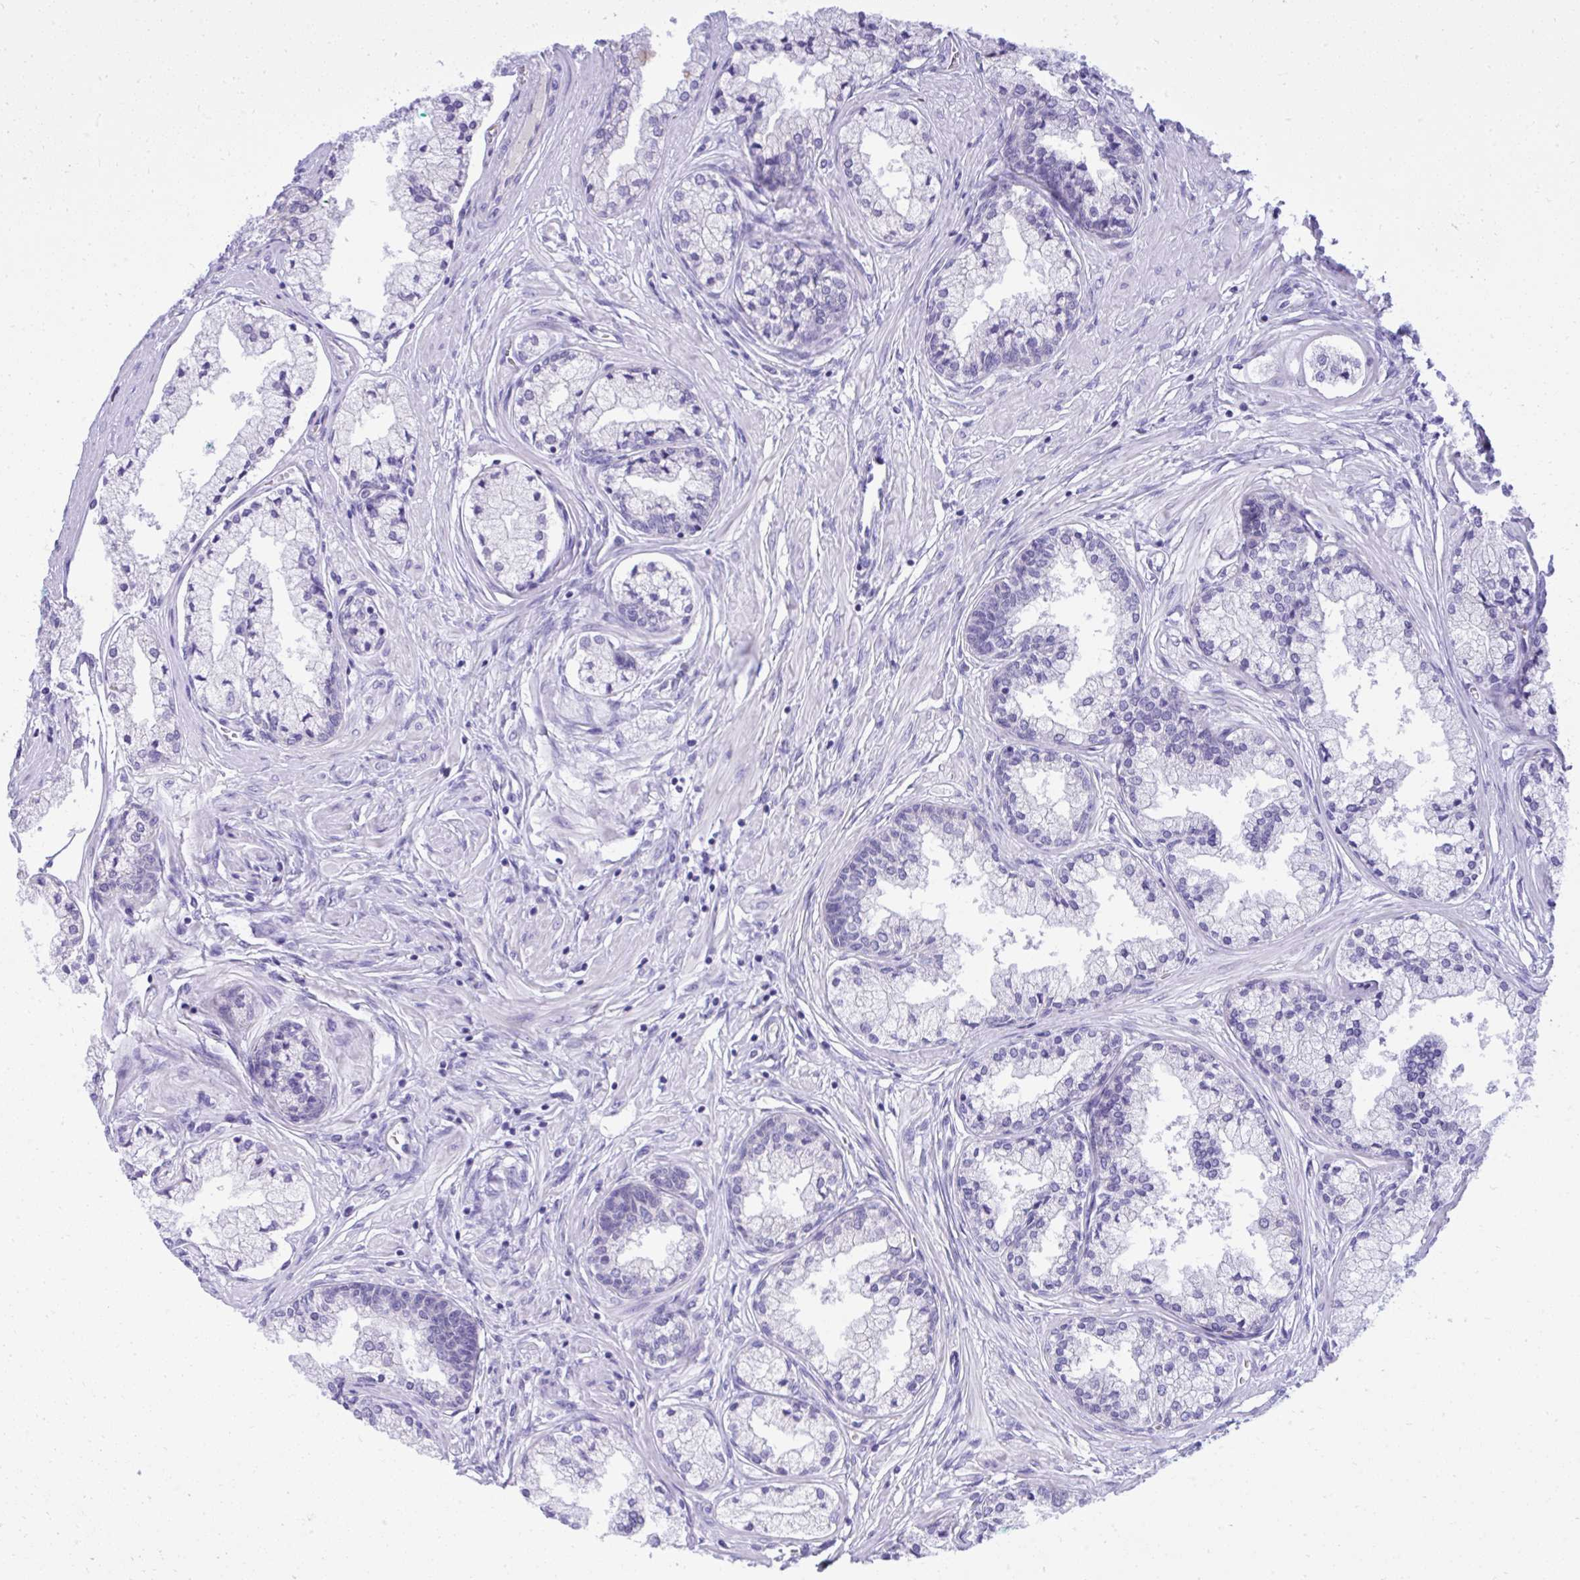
{"staining": {"intensity": "negative", "quantity": "none", "location": "none"}, "tissue": "prostate cancer", "cell_type": "Tumor cells", "image_type": "cancer", "snomed": [{"axis": "morphology", "description": "Adenocarcinoma, High grade"}, {"axis": "topography", "description": "Prostate"}], "caption": "Prostate cancer (high-grade adenocarcinoma) was stained to show a protein in brown. There is no significant expression in tumor cells.", "gene": "ST6GALNAC3", "patient": {"sex": "male", "age": 66}}